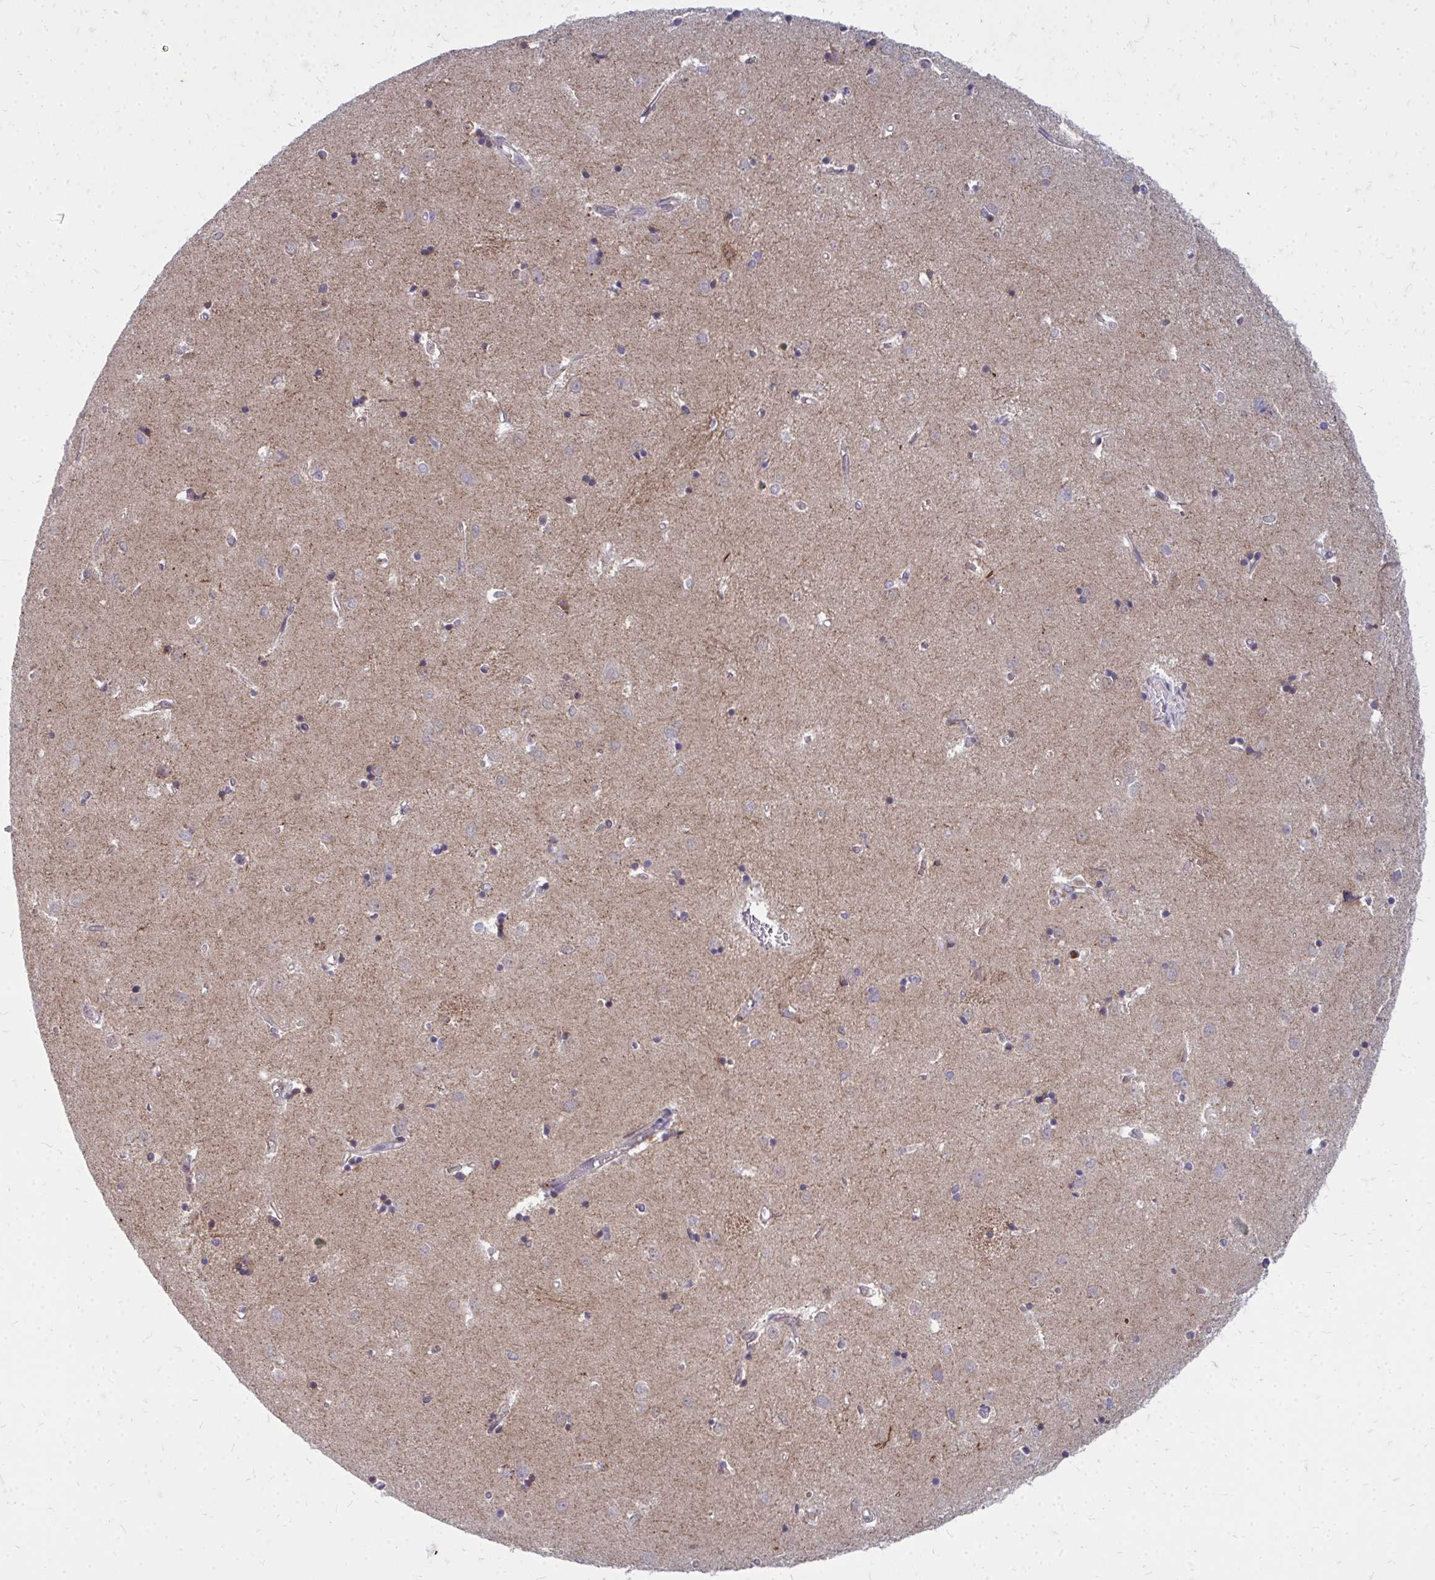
{"staining": {"intensity": "weak", "quantity": "<25%", "location": "cytoplasmic/membranous"}, "tissue": "caudate", "cell_type": "Glial cells", "image_type": "normal", "snomed": [{"axis": "morphology", "description": "Normal tissue, NOS"}, {"axis": "topography", "description": "Lateral ventricle wall"}], "caption": "This is a histopathology image of IHC staining of benign caudate, which shows no expression in glial cells. (Stains: DAB immunohistochemistry (IHC) with hematoxylin counter stain, Microscopy: brightfield microscopy at high magnification).", "gene": "ACSL5", "patient": {"sex": "male", "age": 54}}